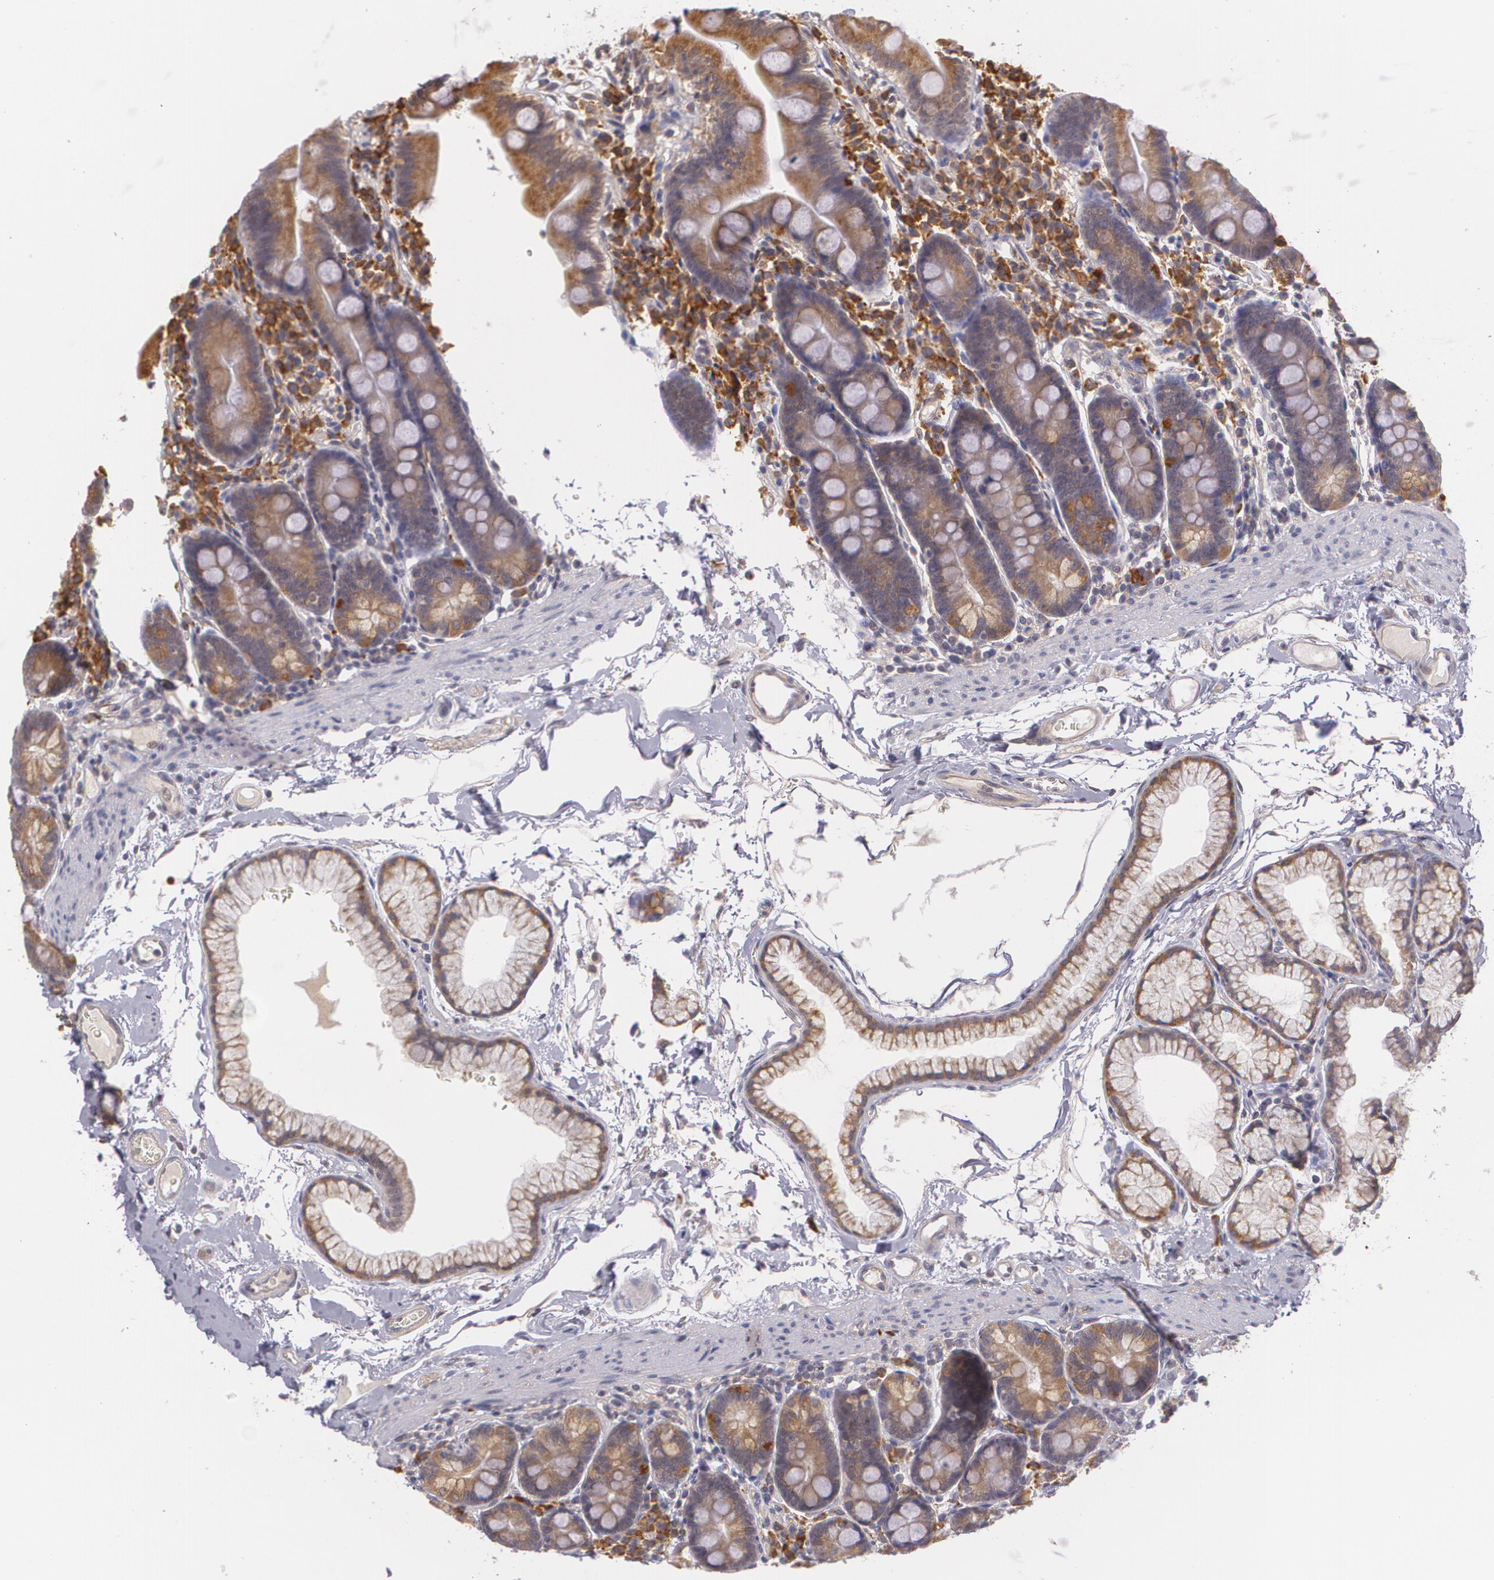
{"staining": {"intensity": "moderate", "quantity": ">75%", "location": "cytoplasmic/membranous"}, "tissue": "duodenum", "cell_type": "Glandular cells", "image_type": "normal", "snomed": [{"axis": "morphology", "description": "Normal tissue, NOS"}, {"axis": "topography", "description": "Duodenum"}], "caption": "Protein staining demonstrates moderate cytoplasmic/membranous staining in about >75% of glandular cells in benign duodenum. Using DAB (3,3'-diaminobenzidine) (brown) and hematoxylin (blue) stains, captured at high magnification using brightfield microscopy.", "gene": "CCL17", "patient": {"sex": "male", "age": 50}}